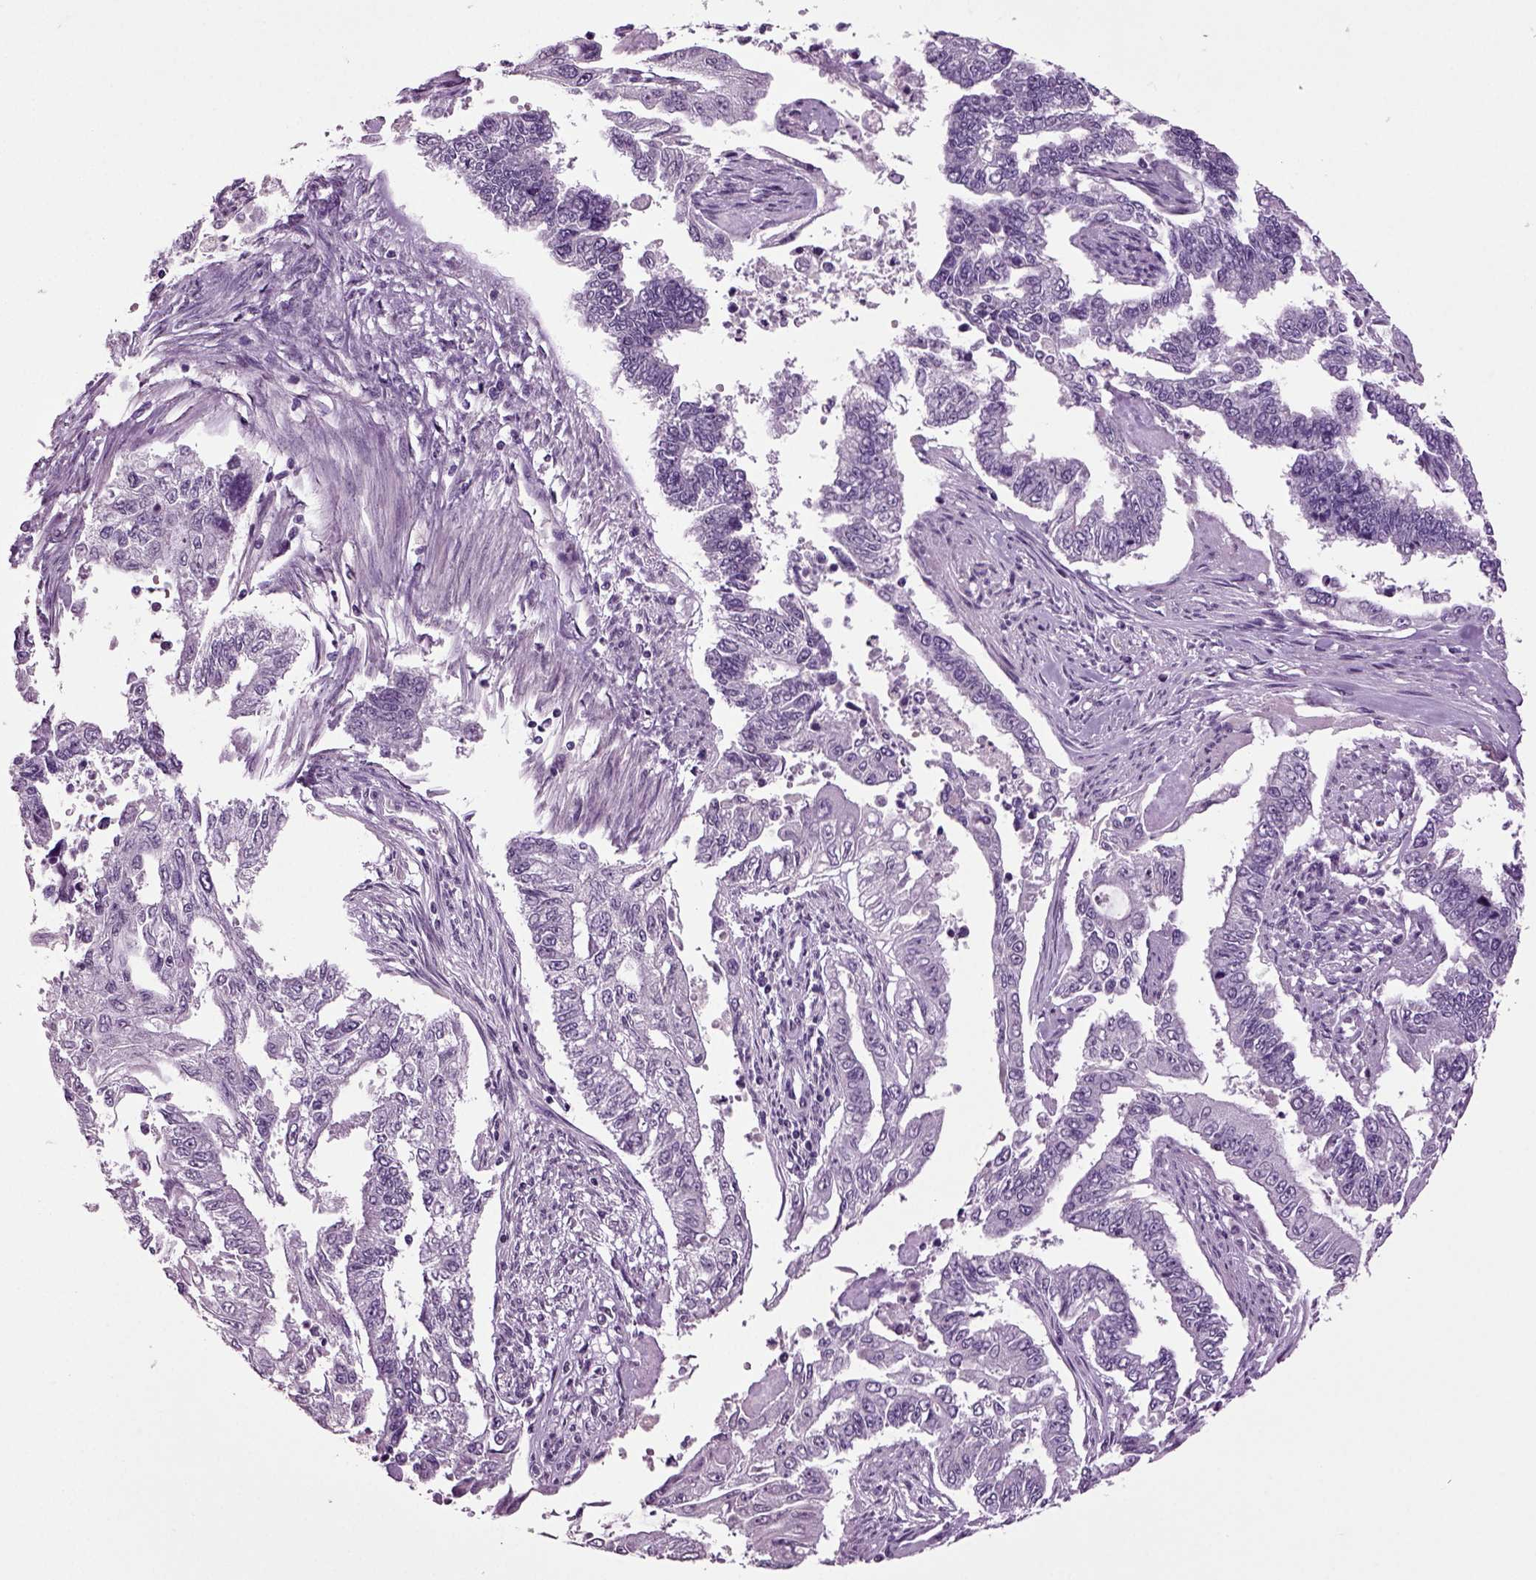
{"staining": {"intensity": "negative", "quantity": "none", "location": "none"}, "tissue": "endometrial cancer", "cell_type": "Tumor cells", "image_type": "cancer", "snomed": [{"axis": "morphology", "description": "Adenocarcinoma, NOS"}, {"axis": "topography", "description": "Uterus"}], "caption": "The immunohistochemistry histopathology image has no significant positivity in tumor cells of endometrial cancer (adenocarcinoma) tissue.", "gene": "SLC17A6", "patient": {"sex": "female", "age": 59}}